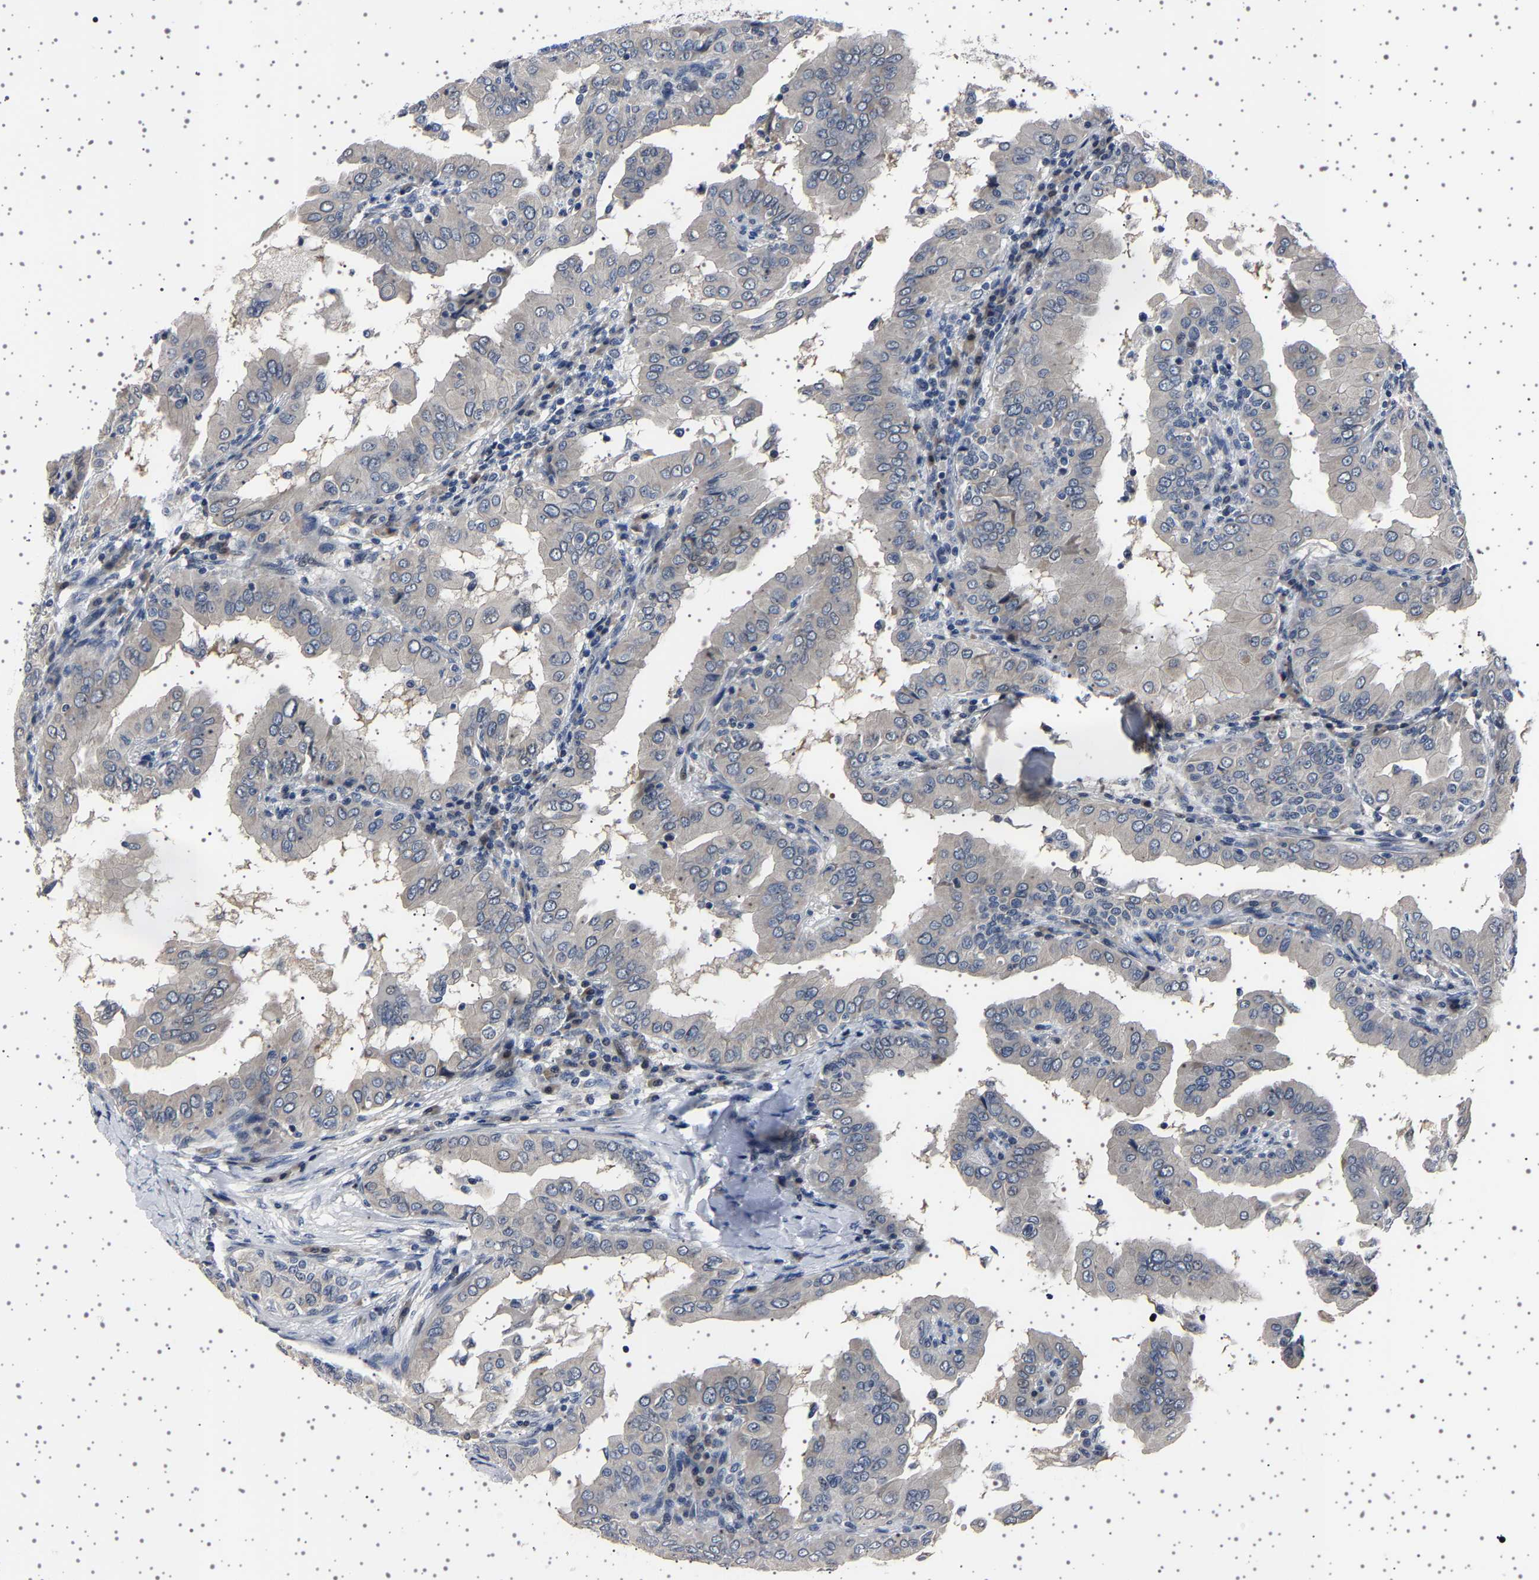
{"staining": {"intensity": "negative", "quantity": "none", "location": "none"}, "tissue": "thyroid cancer", "cell_type": "Tumor cells", "image_type": "cancer", "snomed": [{"axis": "morphology", "description": "Papillary adenocarcinoma, NOS"}, {"axis": "topography", "description": "Thyroid gland"}], "caption": "Immunohistochemistry micrograph of thyroid cancer stained for a protein (brown), which displays no staining in tumor cells.", "gene": "IL10RB", "patient": {"sex": "male", "age": 33}}